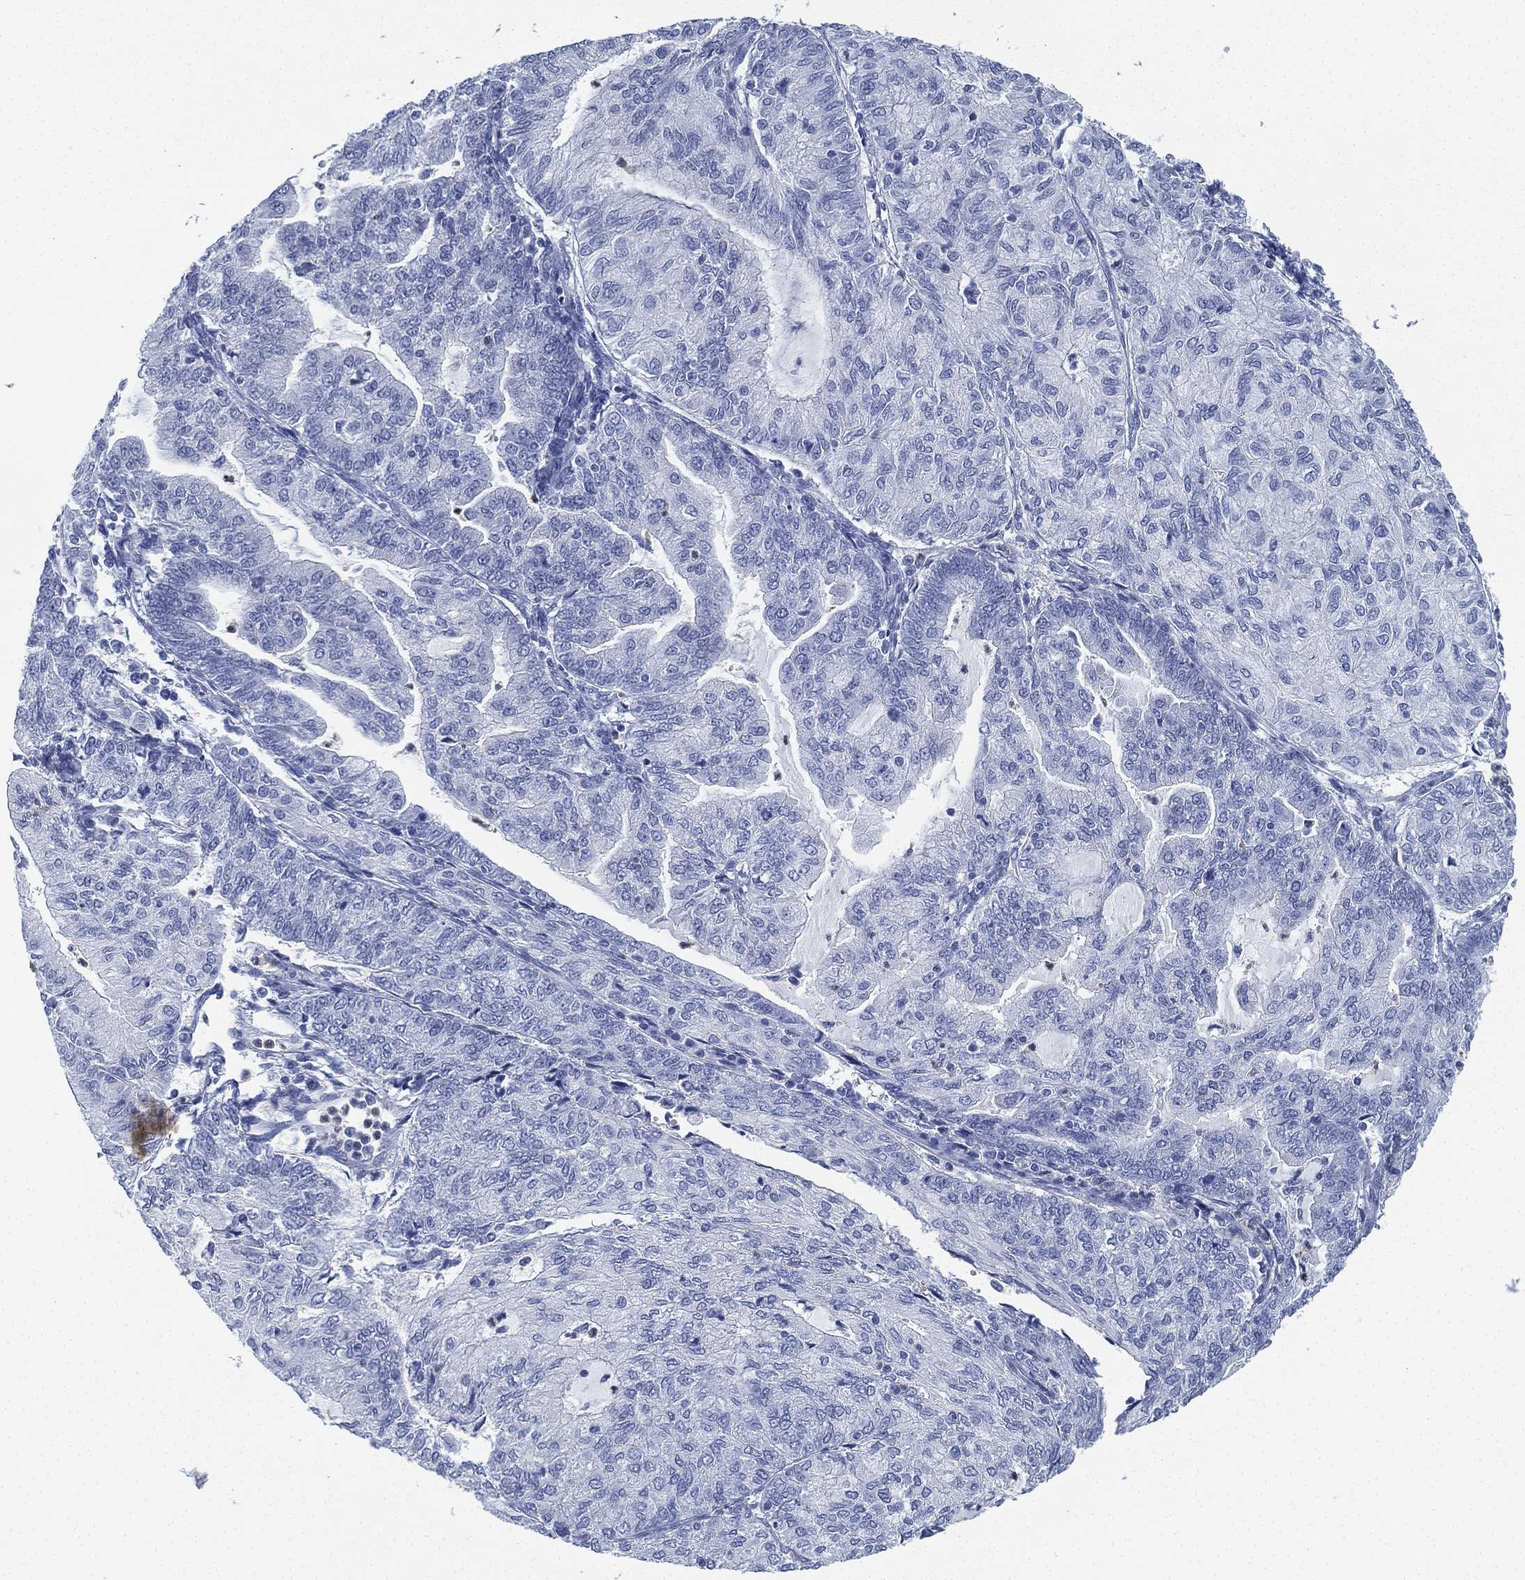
{"staining": {"intensity": "negative", "quantity": "none", "location": "none"}, "tissue": "endometrial cancer", "cell_type": "Tumor cells", "image_type": "cancer", "snomed": [{"axis": "morphology", "description": "Adenocarcinoma, NOS"}, {"axis": "topography", "description": "Endometrium"}], "caption": "Endometrial cancer stained for a protein using immunohistochemistry (IHC) reveals no positivity tumor cells.", "gene": "DEFB121", "patient": {"sex": "female", "age": 82}}